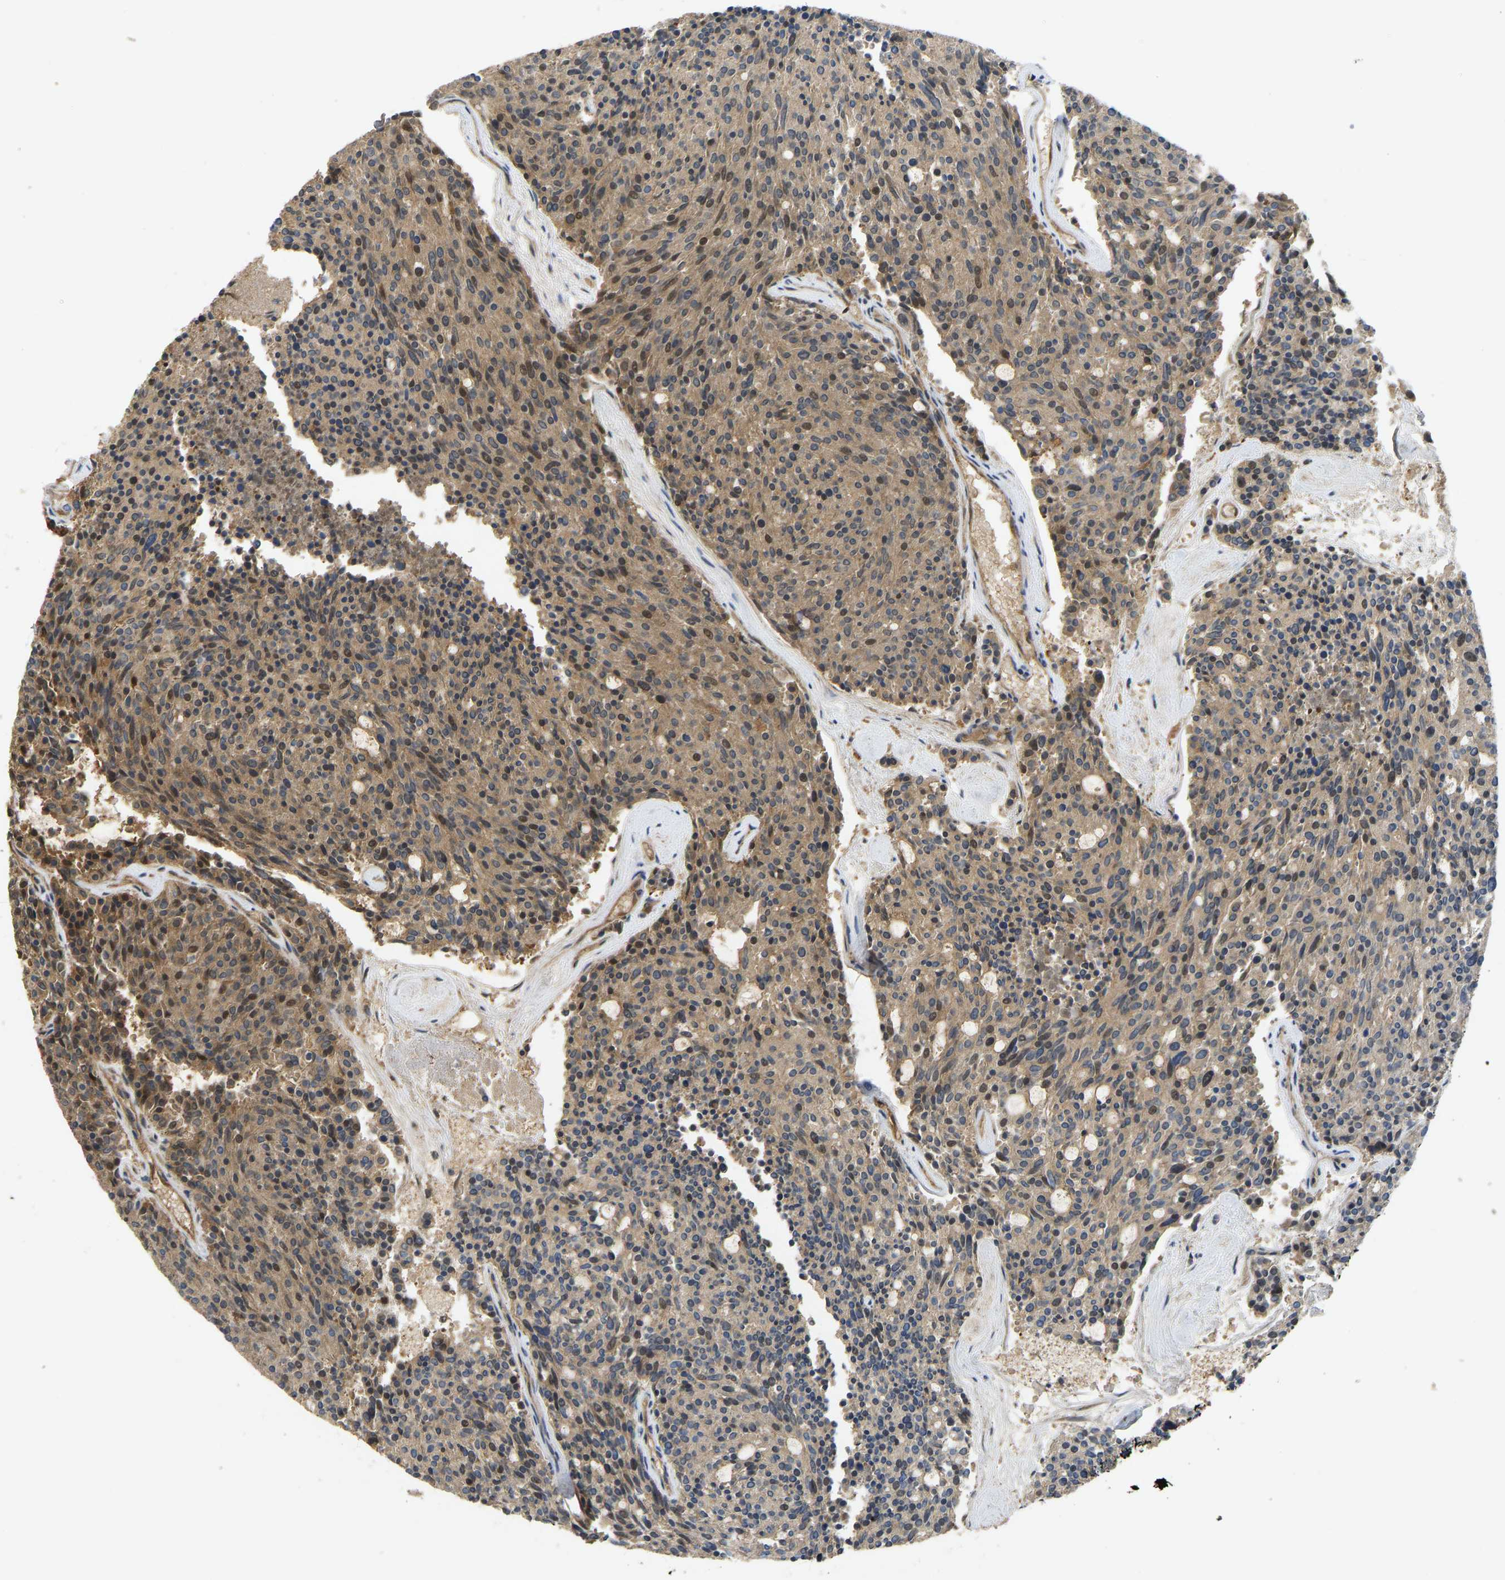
{"staining": {"intensity": "moderate", "quantity": ">75%", "location": "cytoplasmic/membranous,nuclear"}, "tissue": "carcinoid", "cell_type": "Tumor cells", "image_type": "cancer", "snomed": [{"axis": "morphology", "description": "Carcinoid, malignant, NOS"}, {"axis": "topography", "description": "Pancreas"}], "caption": "There is medium levels of moderate cytoplasmic/membranous and nuclear positivity in tumor cells of carcinoid, as demonstrated by immunohistochemical staining (brown color).", "gene": "VCPKMT", "patient": {"sex": "female", "age": 54}}